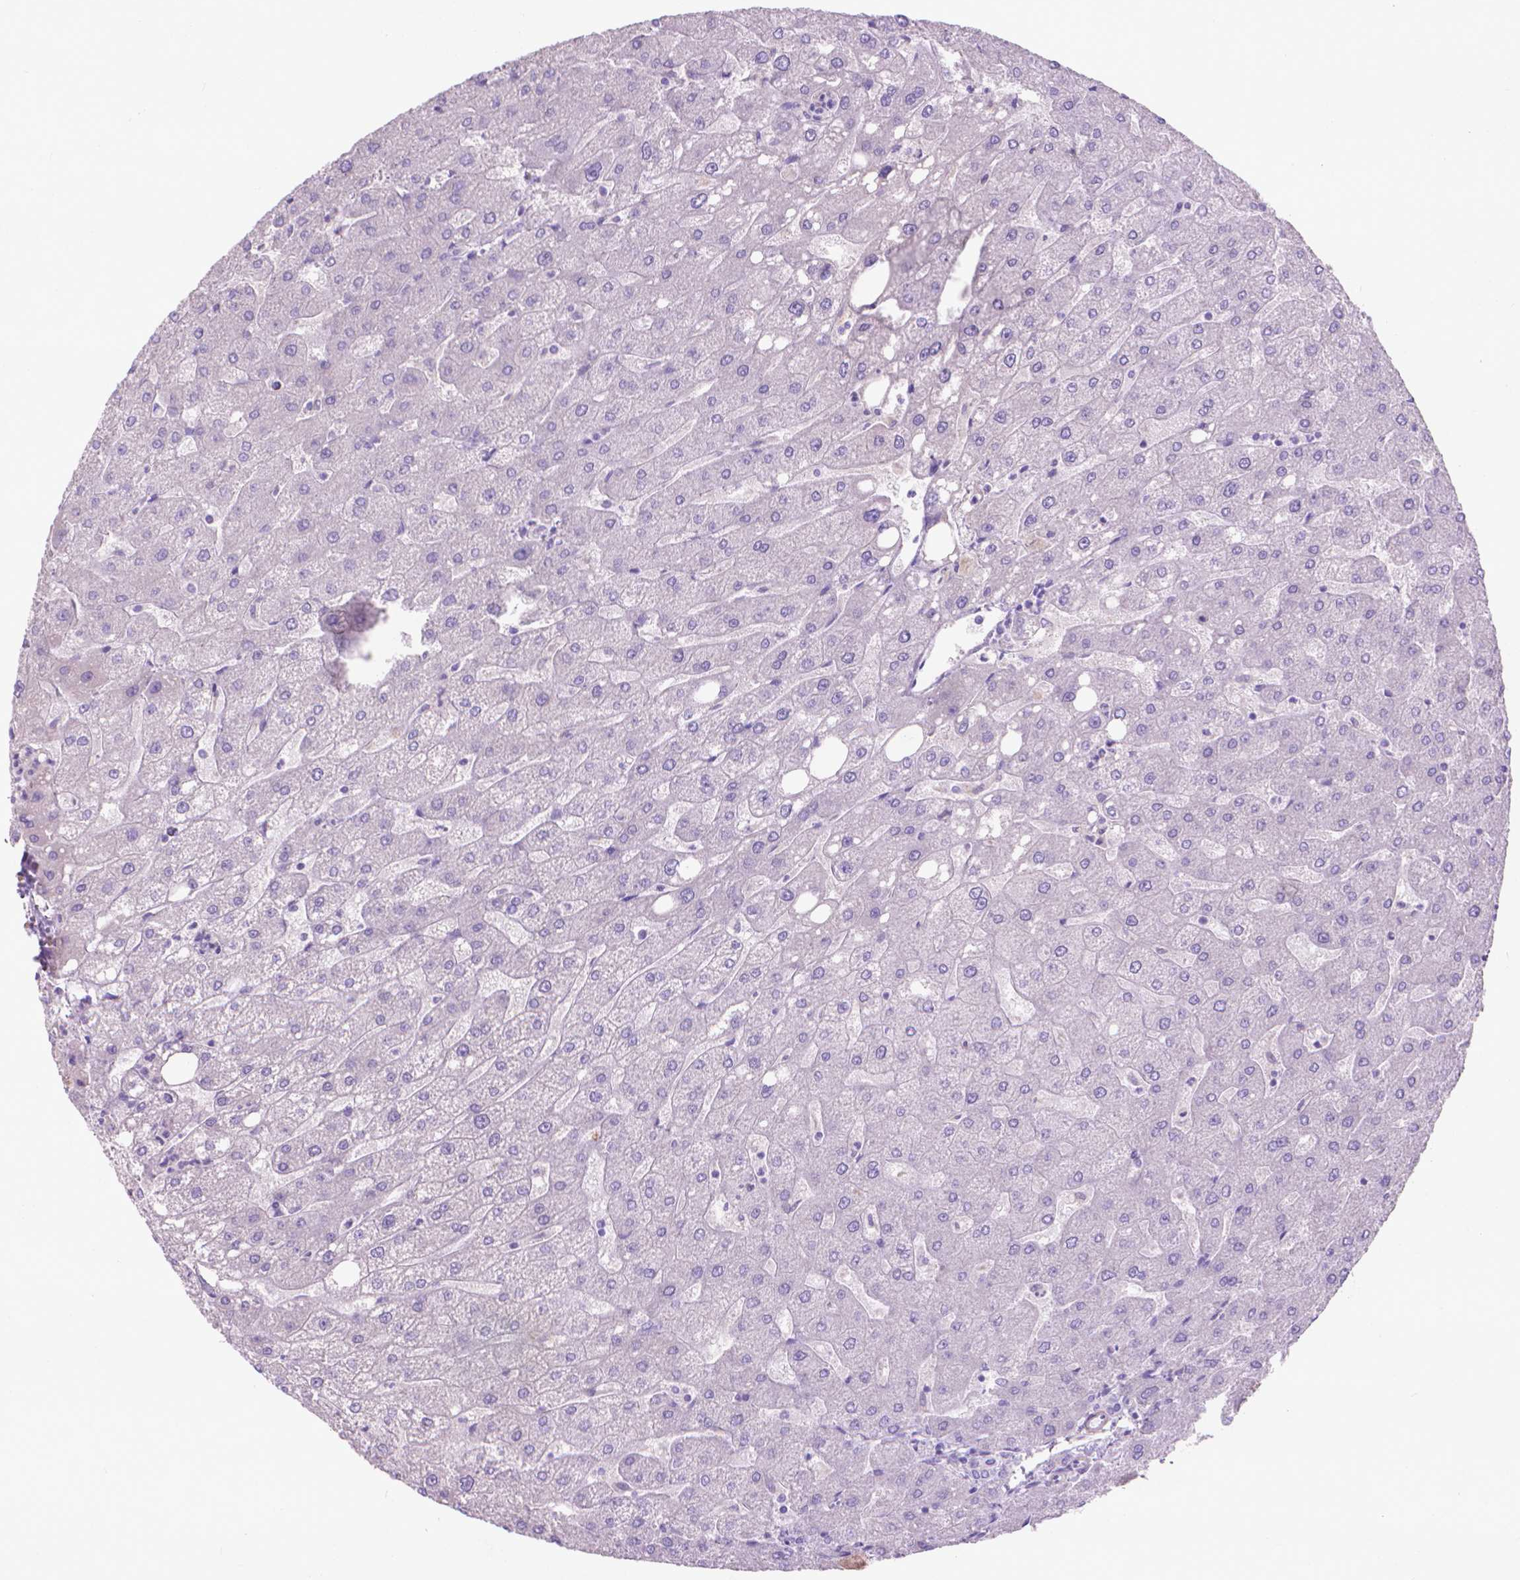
{"staining": {"intensity": "negative", "quantity": "none", "location": "none"}, "tissue": "liver", "cell_type": "Cholangiocytes", "image_type": "normal", "snomed": [{"axis": "morphology", "description": "Normal tissue, NOS"}, {"axis": "topography", "description": "Liver"}], "caption": "An immunohistochemistry (IHC) photomicrograph of unremarkable liver is shown. There is no staining in cholangiocytes of liver. (Brightfield microscopy of DAB (3,3'-diaminobenzidine) IHC at high magnification).", "gene": "AQP10", "patient": {"sex": "male", "age": 67}}